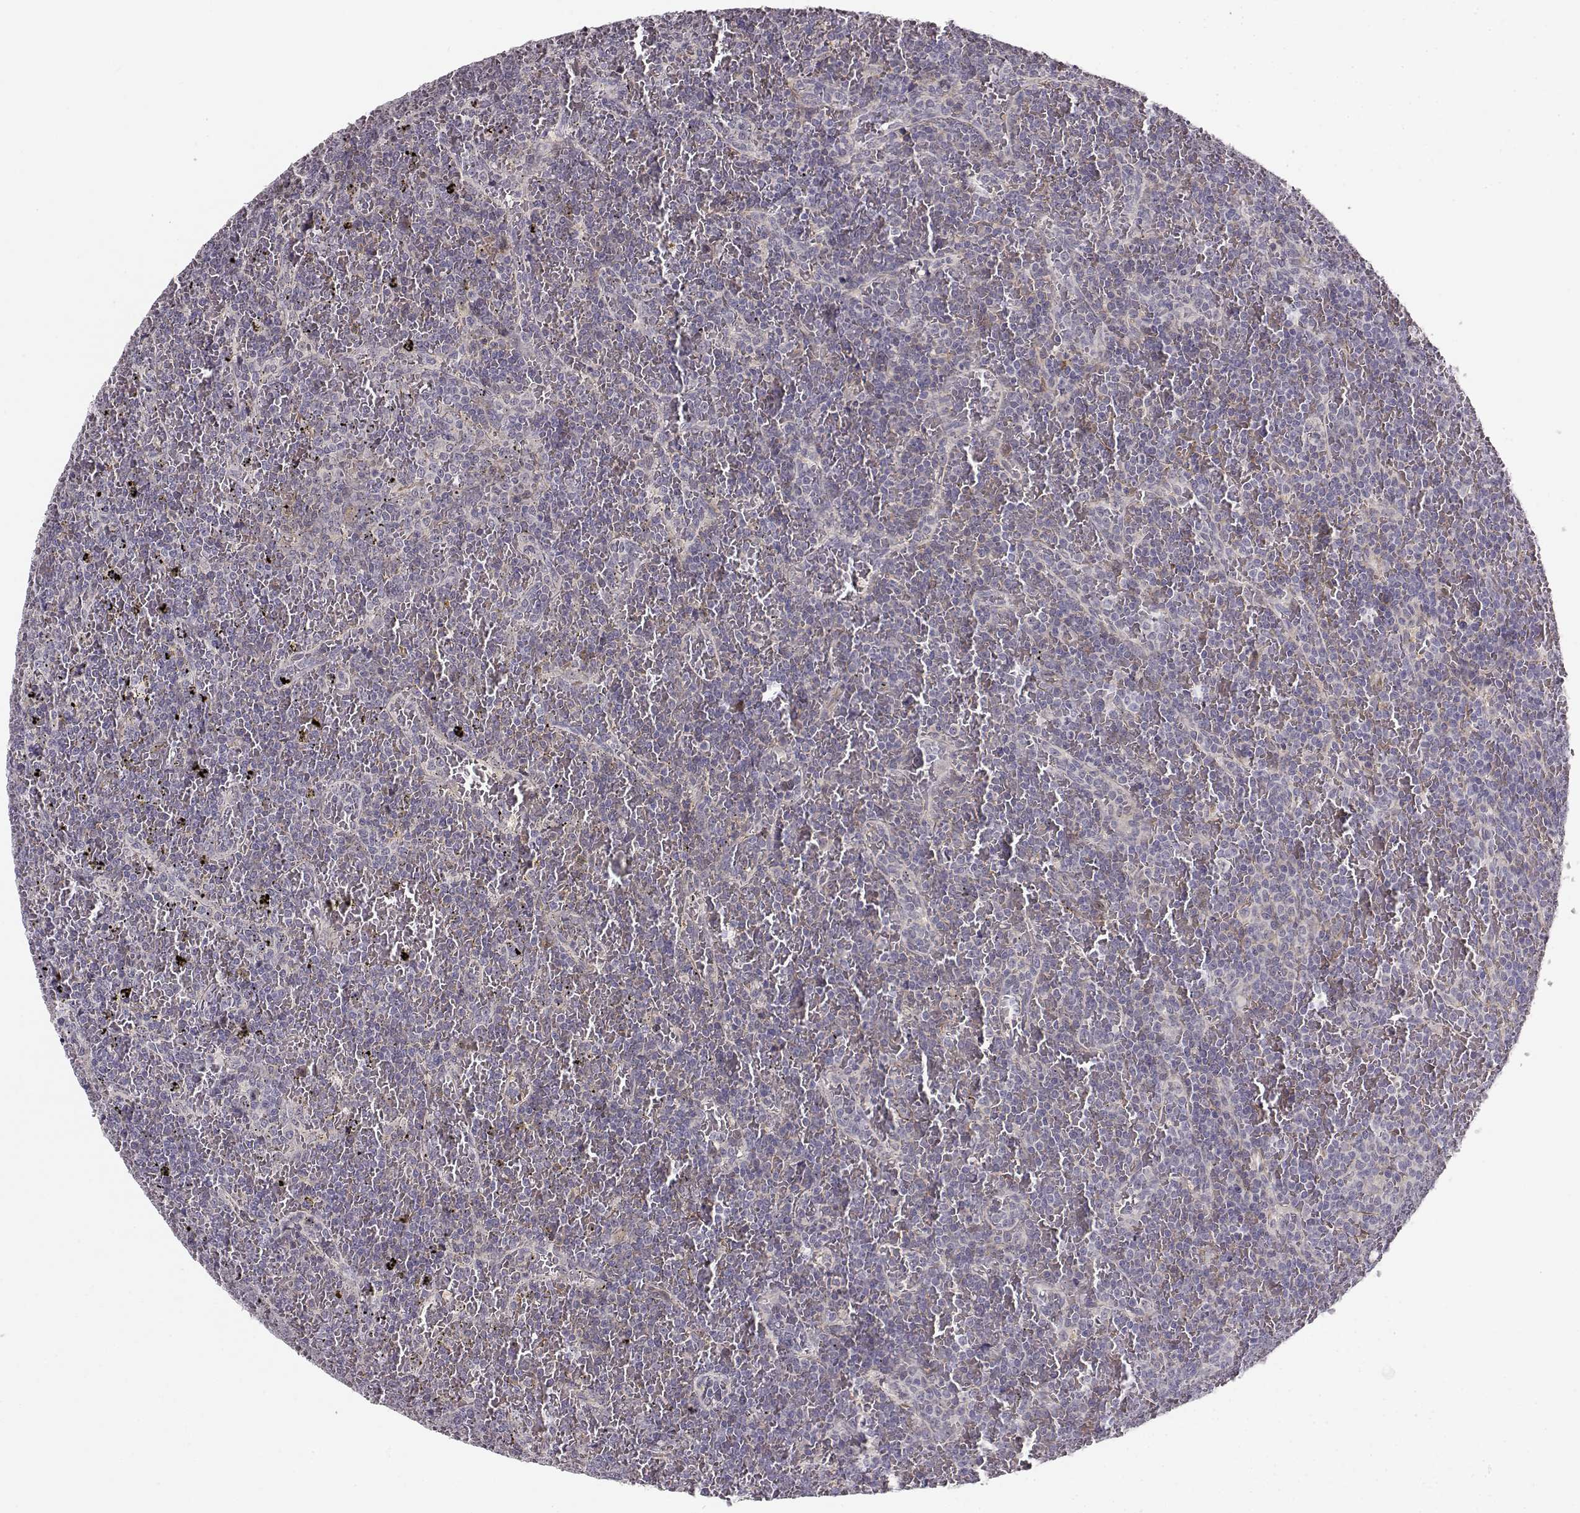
{"staining": {"intensity": "negative", "quantity": "none", "location": "none"}, "tissue": "lymphoma", "cell_type": "Tumor cells", "image_type": "cancer", "snomed": [{"axis": "morphology", "description": "Malignant lymphoma, non-Hodgkin's type, Low grade"}, {"axis": "topography", "description": "Spleen"}], "caption": "High power microscopy micrograph of an immunohistochemistry (IHC) micrograph of malignant lymphoma, non-Hodgkin's type (low-grade), revealing no significant positivity in tumor cells.", "gene": "RGS9BP", "patient": {"sex": "female", "age": 77}}